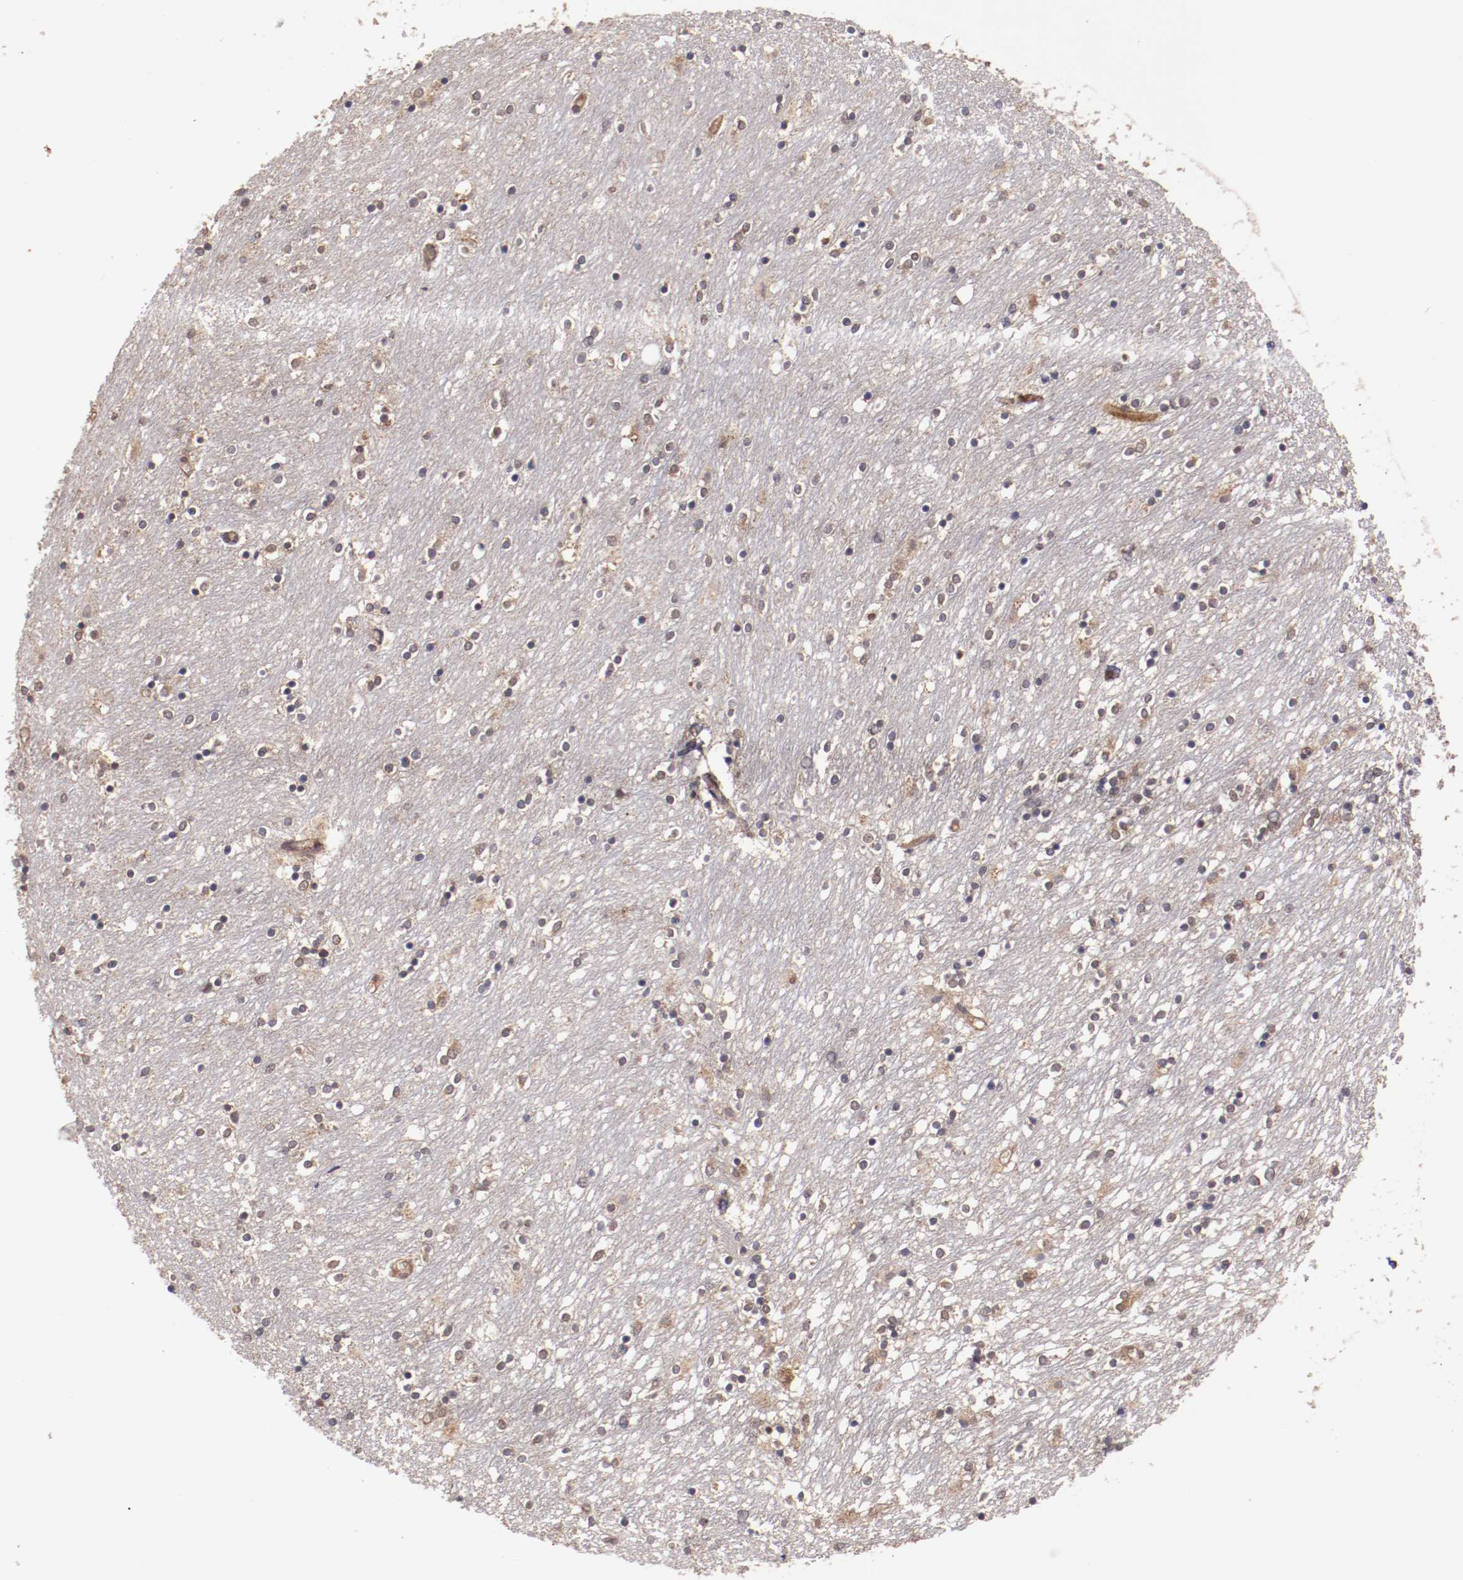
{"staining": {"intensity": "weak", "quantity": "25%-75%", "location": "cytoplasmic/membranous"}, "tissue": "caudate", "cell_type": "Glial cells", "image_type": "normal", "snomed": [{"axis": "morphology", "description": "Normal tissue, NOS"}, {"axis": "topography", "description": "Lateral ventricle wall"}], "caption": "Immunohistochemical staining of unremarkable caudate exhibits weak cytoplasmic/membranous protein positivity in approximately 25%-75% of glial cells.", "gene": "FTSJ1", "patient": {"sex": "female", "age": 54}}